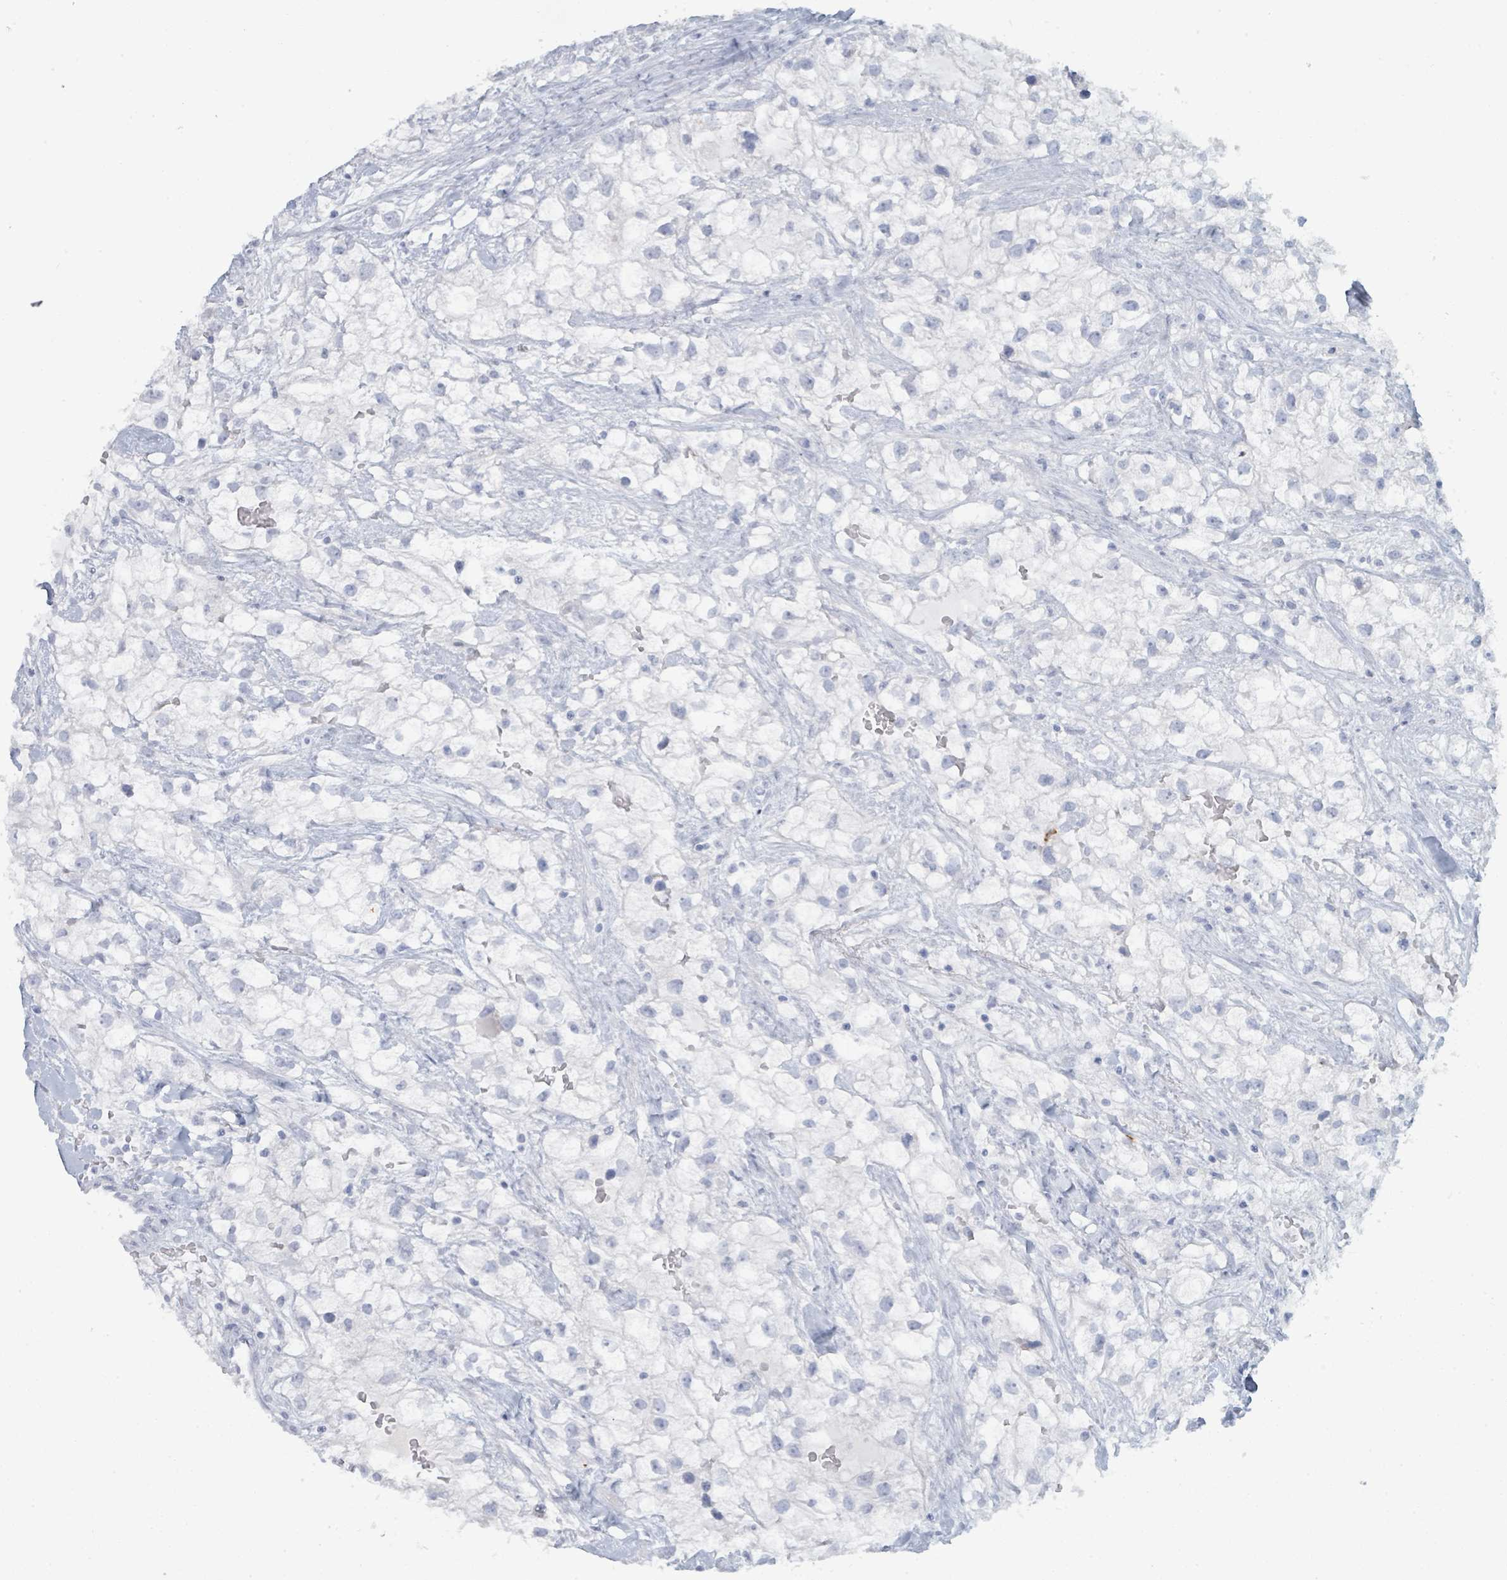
{"staining": {"intensity": "negative", "quantity": "none", "location": "none"}, "tissue": "renal cancer", "cell_type": "Tumor cells", "image_type": "cancer", "snomed": [{"axis": "morphology", "description": "Adenocarcinoma, NOS"}, {"axis": "topography", "description": "Kidney"}], "caption": "Histopathology image shows no protein expression in tumor cells of renal cancer tissue. (DAB (3,3'-diaminobenzidine) immunohistochemistry, high magnification).", "gene": "DEFA4", "patient": {"sex": "male", "age": 59}}